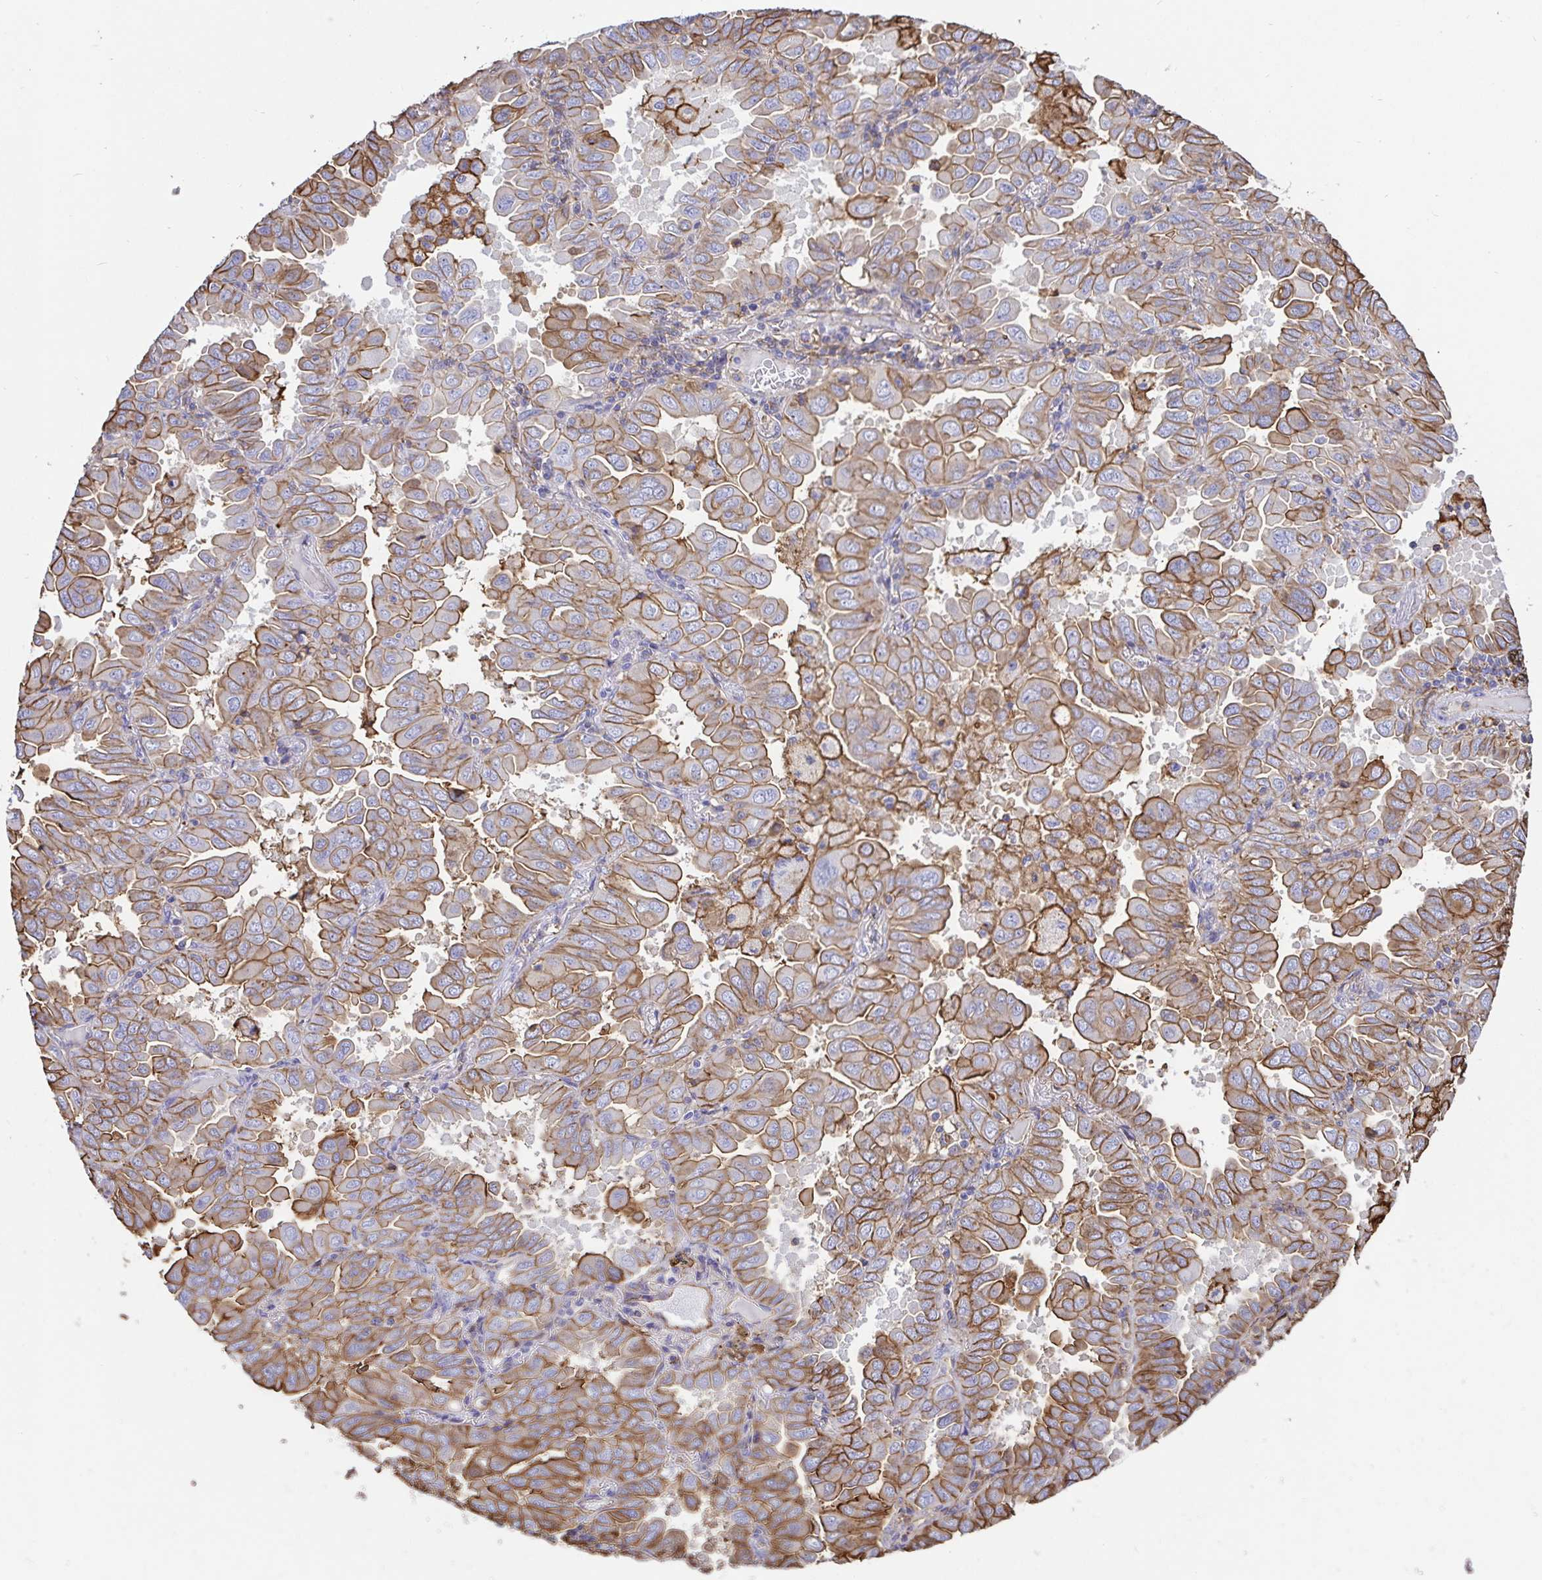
{"staining": {"intensity": "moderate", "quantity": ">75%", "location": "cytoplasmic/membranous"}, "tissue": "lung cancer", "cell_type": "Tumor cells", "image_type": "cancer", "snomed": [{"axis": "morphology", "description": "Adenocarcinoma, NOS"}, {"axis": "topography", "description": "Lung"}], "caption": "Immunohistochemical staining of lung adenocarcinoma displays medium levels of moderate cytoplasmic/membranous protein positivity in about >75% of tumor cells.", "gene": "ANXA2", "patient": {"sex": "male", "age": 64}}